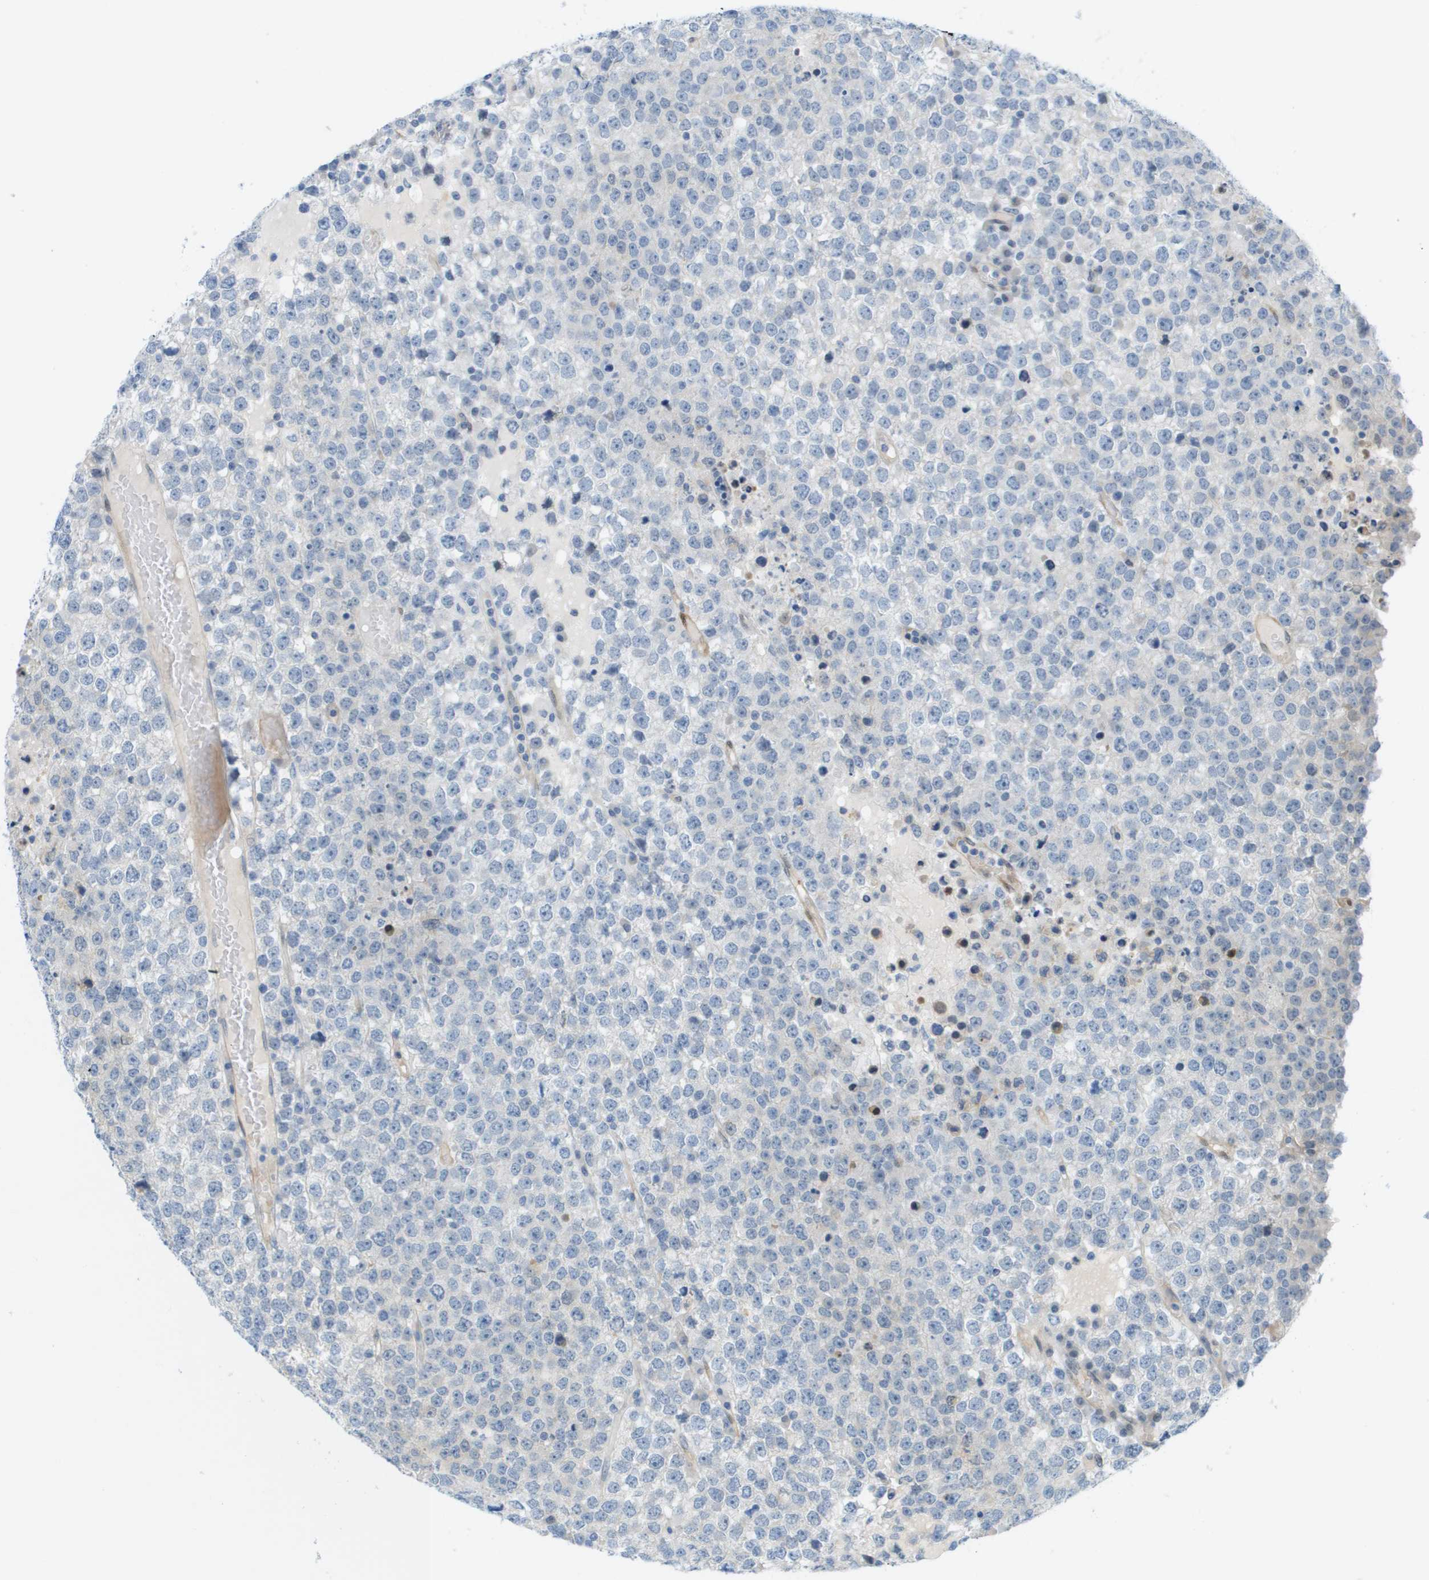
{"staining": {"intensity": "negative", "quantity": "none", "location": "none"}, "tissue": "testis cancer", "cell_type": "Tumor cells", "image_type": "cancer", "snomed": [{"axis": "morphology", "description": "Seminoma, NOS"}, {"axis": "topography", "description": "Testis"}], "caption": "Tumor cells are negative for brown protein staining in testis cancer.", "gene": "CUL9", "patient": {"sex": "male", "age": 65}}